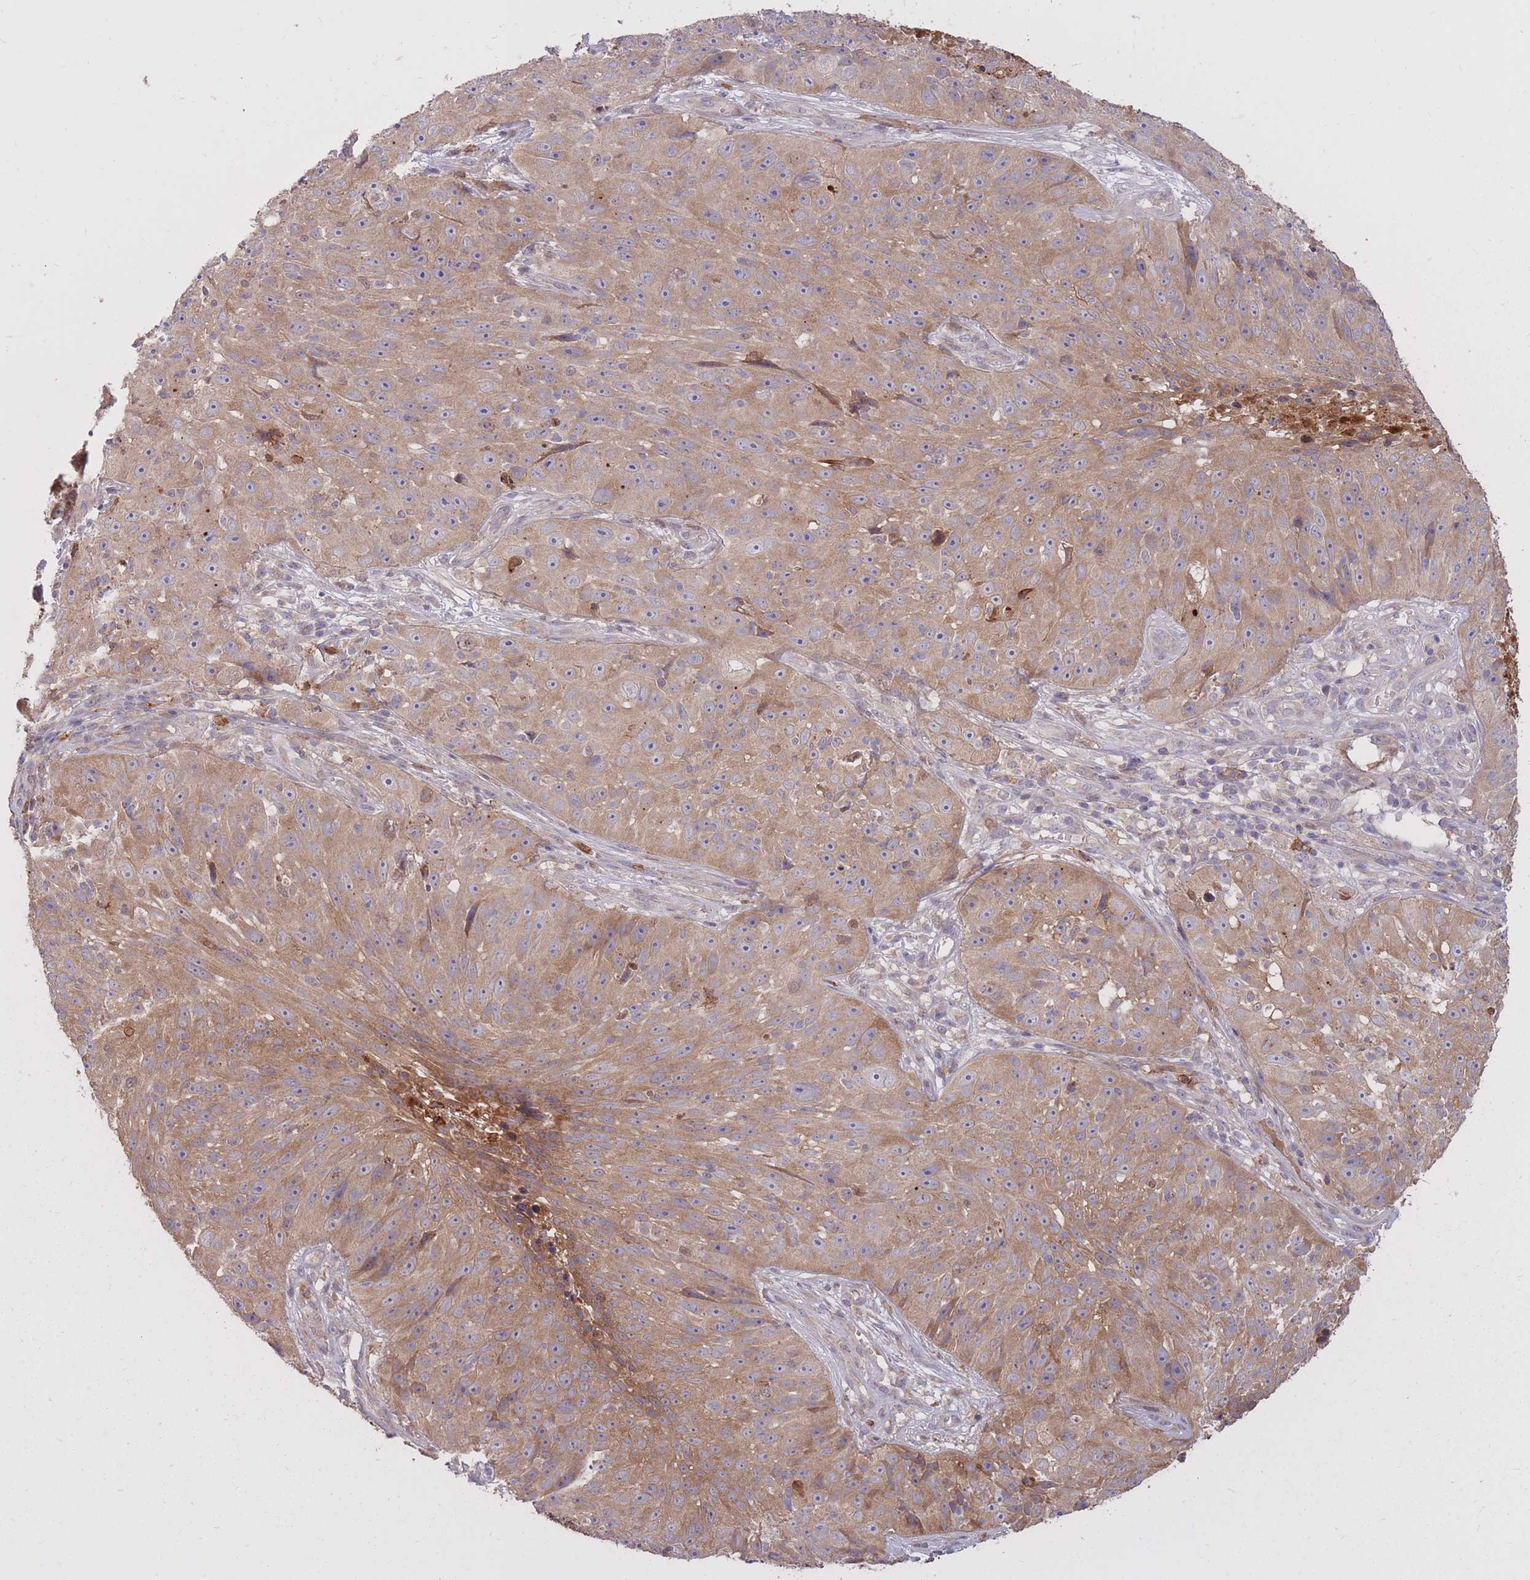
{"staining": {"intensity": "moderate", "quantity": ">75%", "location": "cytoplasmic/membranous"}, "tissue": "skin cancer", "cell_type": "Tumor cells", "image_type": "cancer", "snomed": [{"axis": "morphology", "description": "Squamous cell carcinoma, NOS"}, {"axis": "topography", "description": "Skin"}], "caption": "DAB (3,3'-diaminobenzidine) immunohistochemical staining of human squamous cell carcinoma (skin) displays moderate cytoplasmic/membranous protein staining in about >75% of tumor cells.", "gene": "IGF2BP2", "patient": {"sex": "female", "age": 87}}